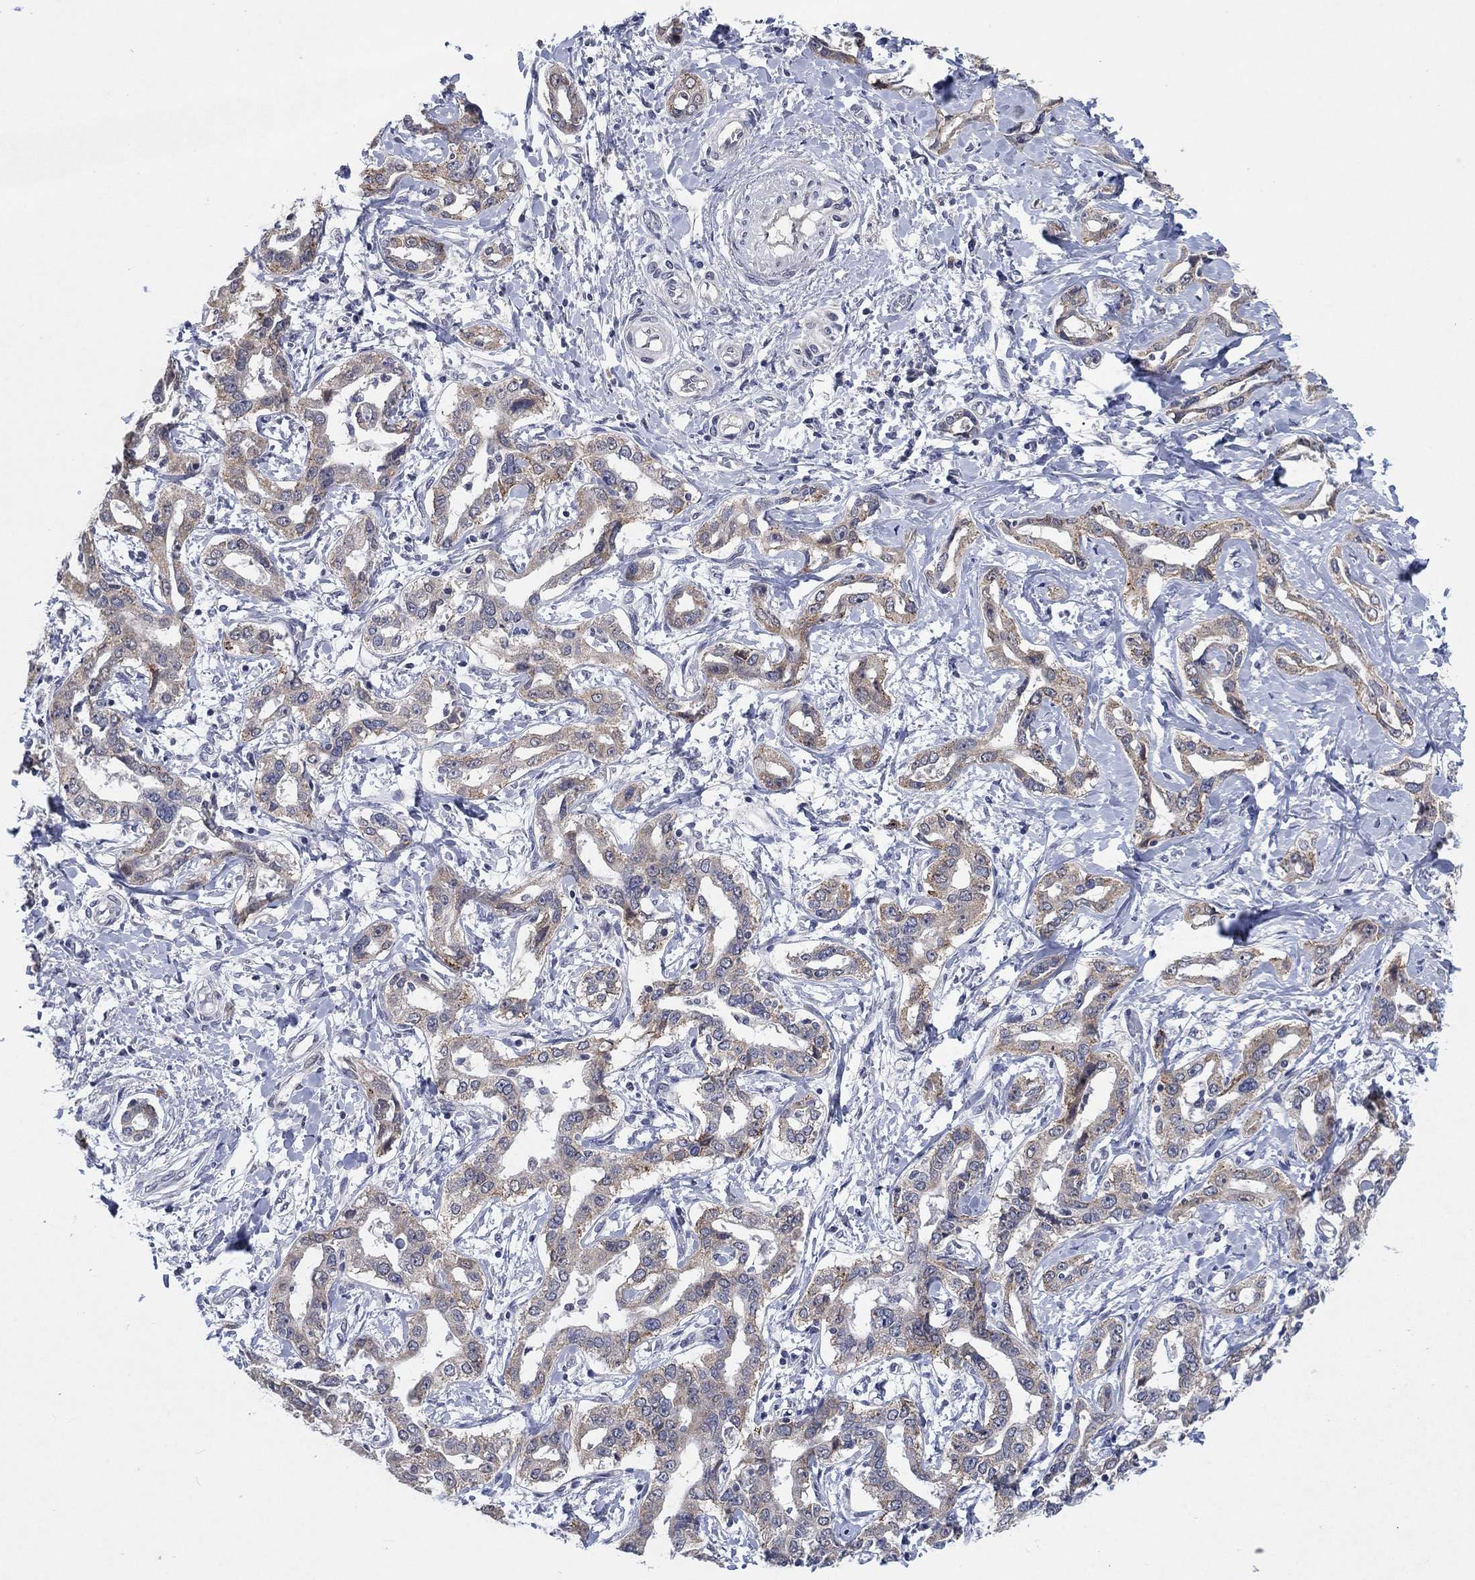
{"staining": {"intensity": "weak", "quantity": "25%-75%", "location": "cytoplasmic/membranous"}, "tissue": "liver cancer", "cell_type": "Tumor cells", "image_type": "cancer", "snomed": [{"axis": "morphology", "description": "Cholangiocarcinoma"}, {"axis": "topography", "description": "Liver"}], "caption": "Immunohistochemical staining of cholangiocarcinoma (liver) reveals weak cytoplasmic/membranous protein expression in approximately 25%-75% of tumor cells.", "gene": "SDC1", "patient": {"sex": "male", "age": 59}}